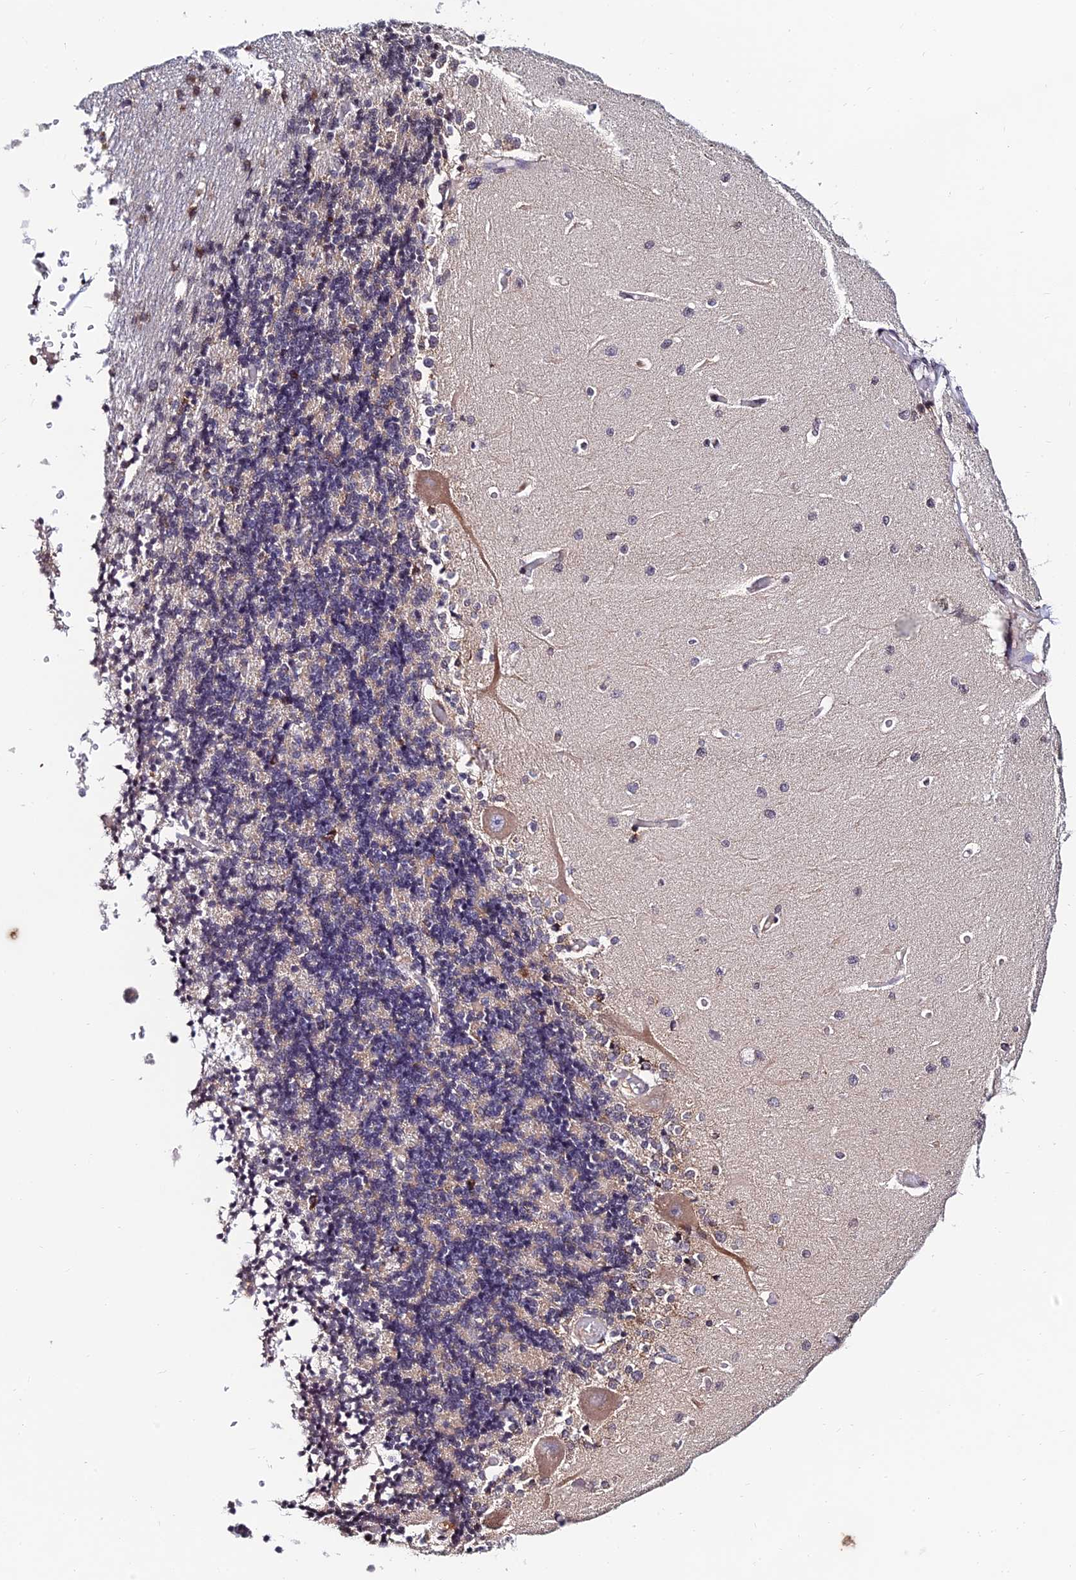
{"staining": {"intensity": "negative", "quantity": "none", "location": "none"}, "tissue": "cerebellum", "cell_type": "Cells in granular layer", "image_type": "normal", "snomed": [{"axis": "morphology", "description": "Normal tissue, NOS"}, {"axis": "topography", "description": "Cerebellum"}], "caption": "This is an immunohistochemistry (IHC) photomicrograph of benign cerebellum. There is no expression in cells in granular layer.", "gene": "CDNF", "patient": {"sex": "male", "age": 37}}